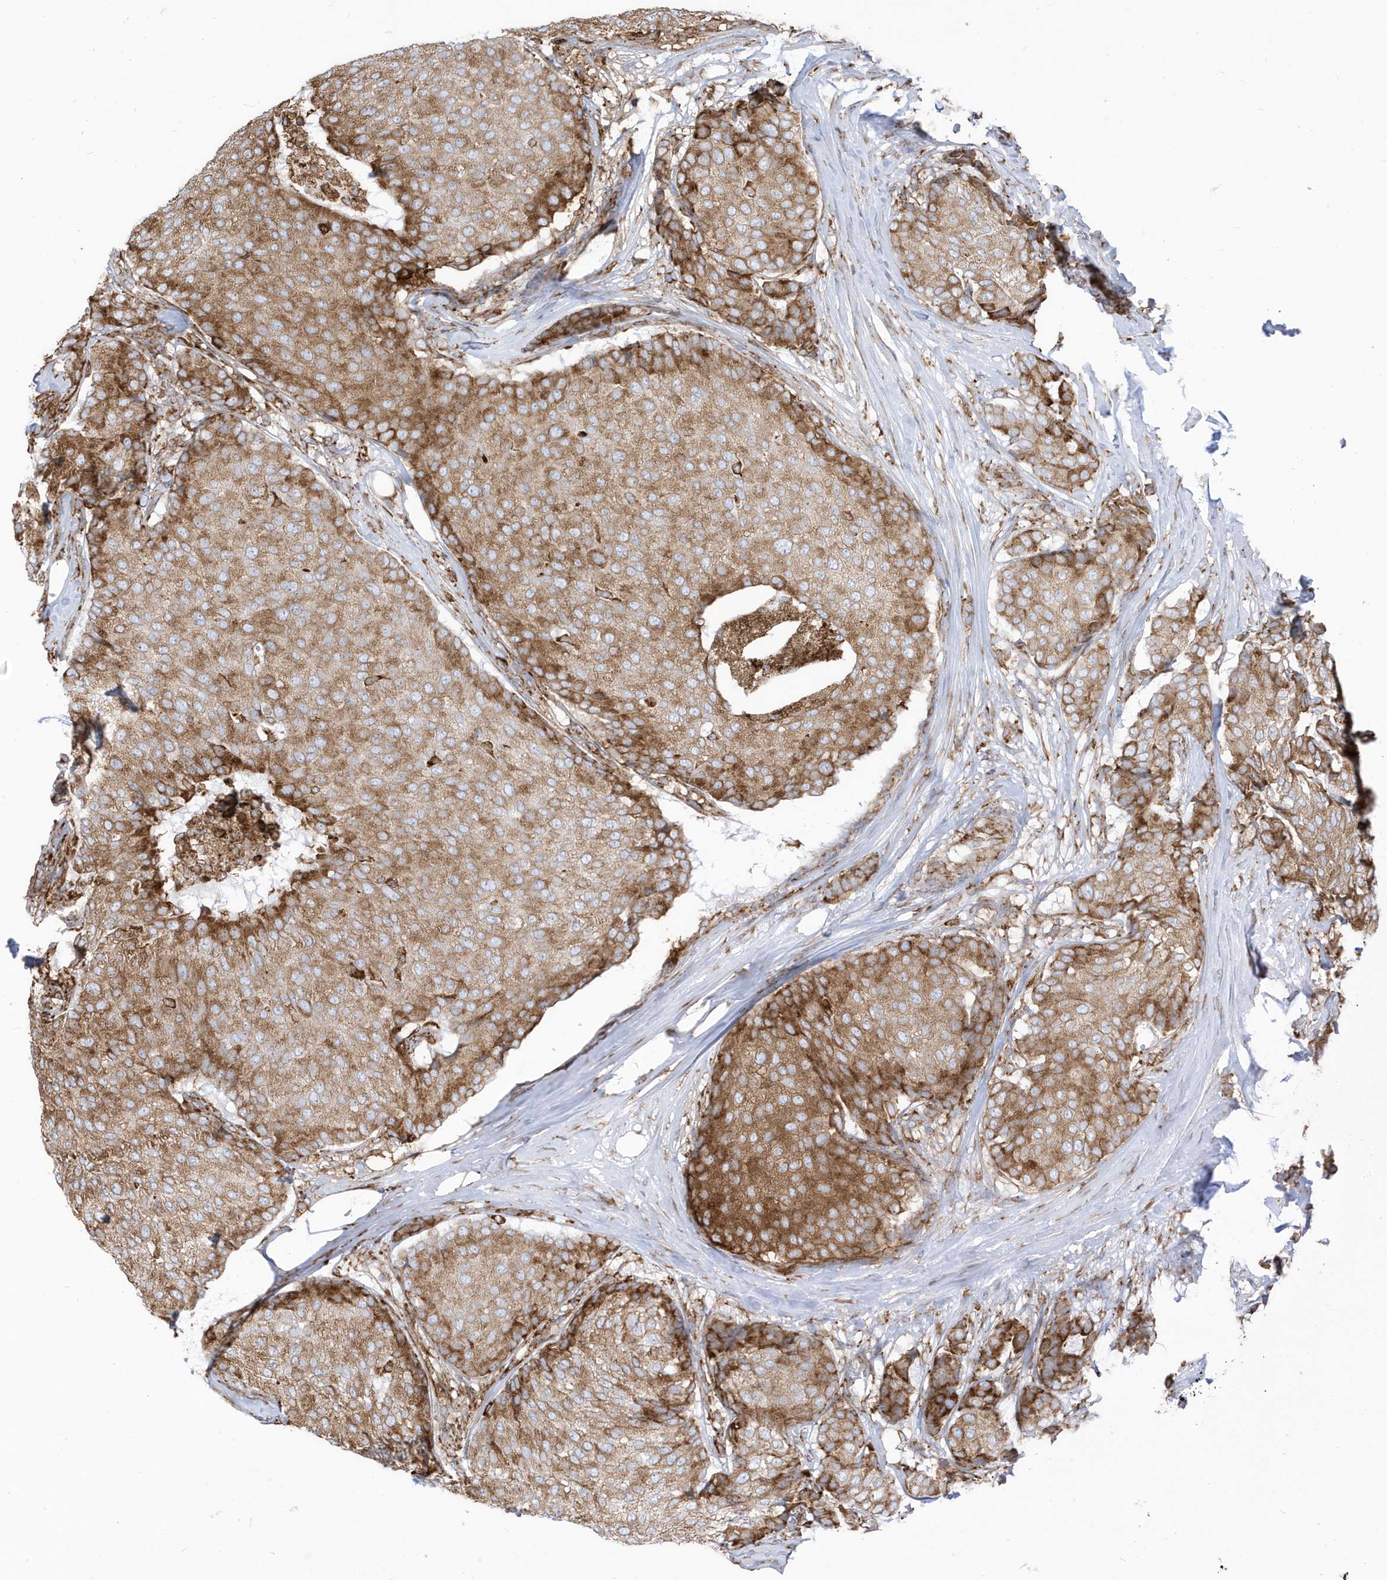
{"staining": {"intensity": "moderate", "quantity": ">75%", "location": "cytoplasmic/membranous"}, "tissue": "breast cancer", "cell_type": "Tumor cells", "image_type": "cancer", "snomed": [{"axis": "morphology", "description": "Duct carcinoma"}, {"axis": "topography", "description": "Breast"}], "caption": "High-power microscopy captured an immunohistochemistry (IHC) photomicrograph of breast cancer, revealing moderate cytoplasmic/membranous positivity in approximately >75% of tumor cells.", "gene": "PDIA6", "patient": {"sex": "female", "age": 75}}